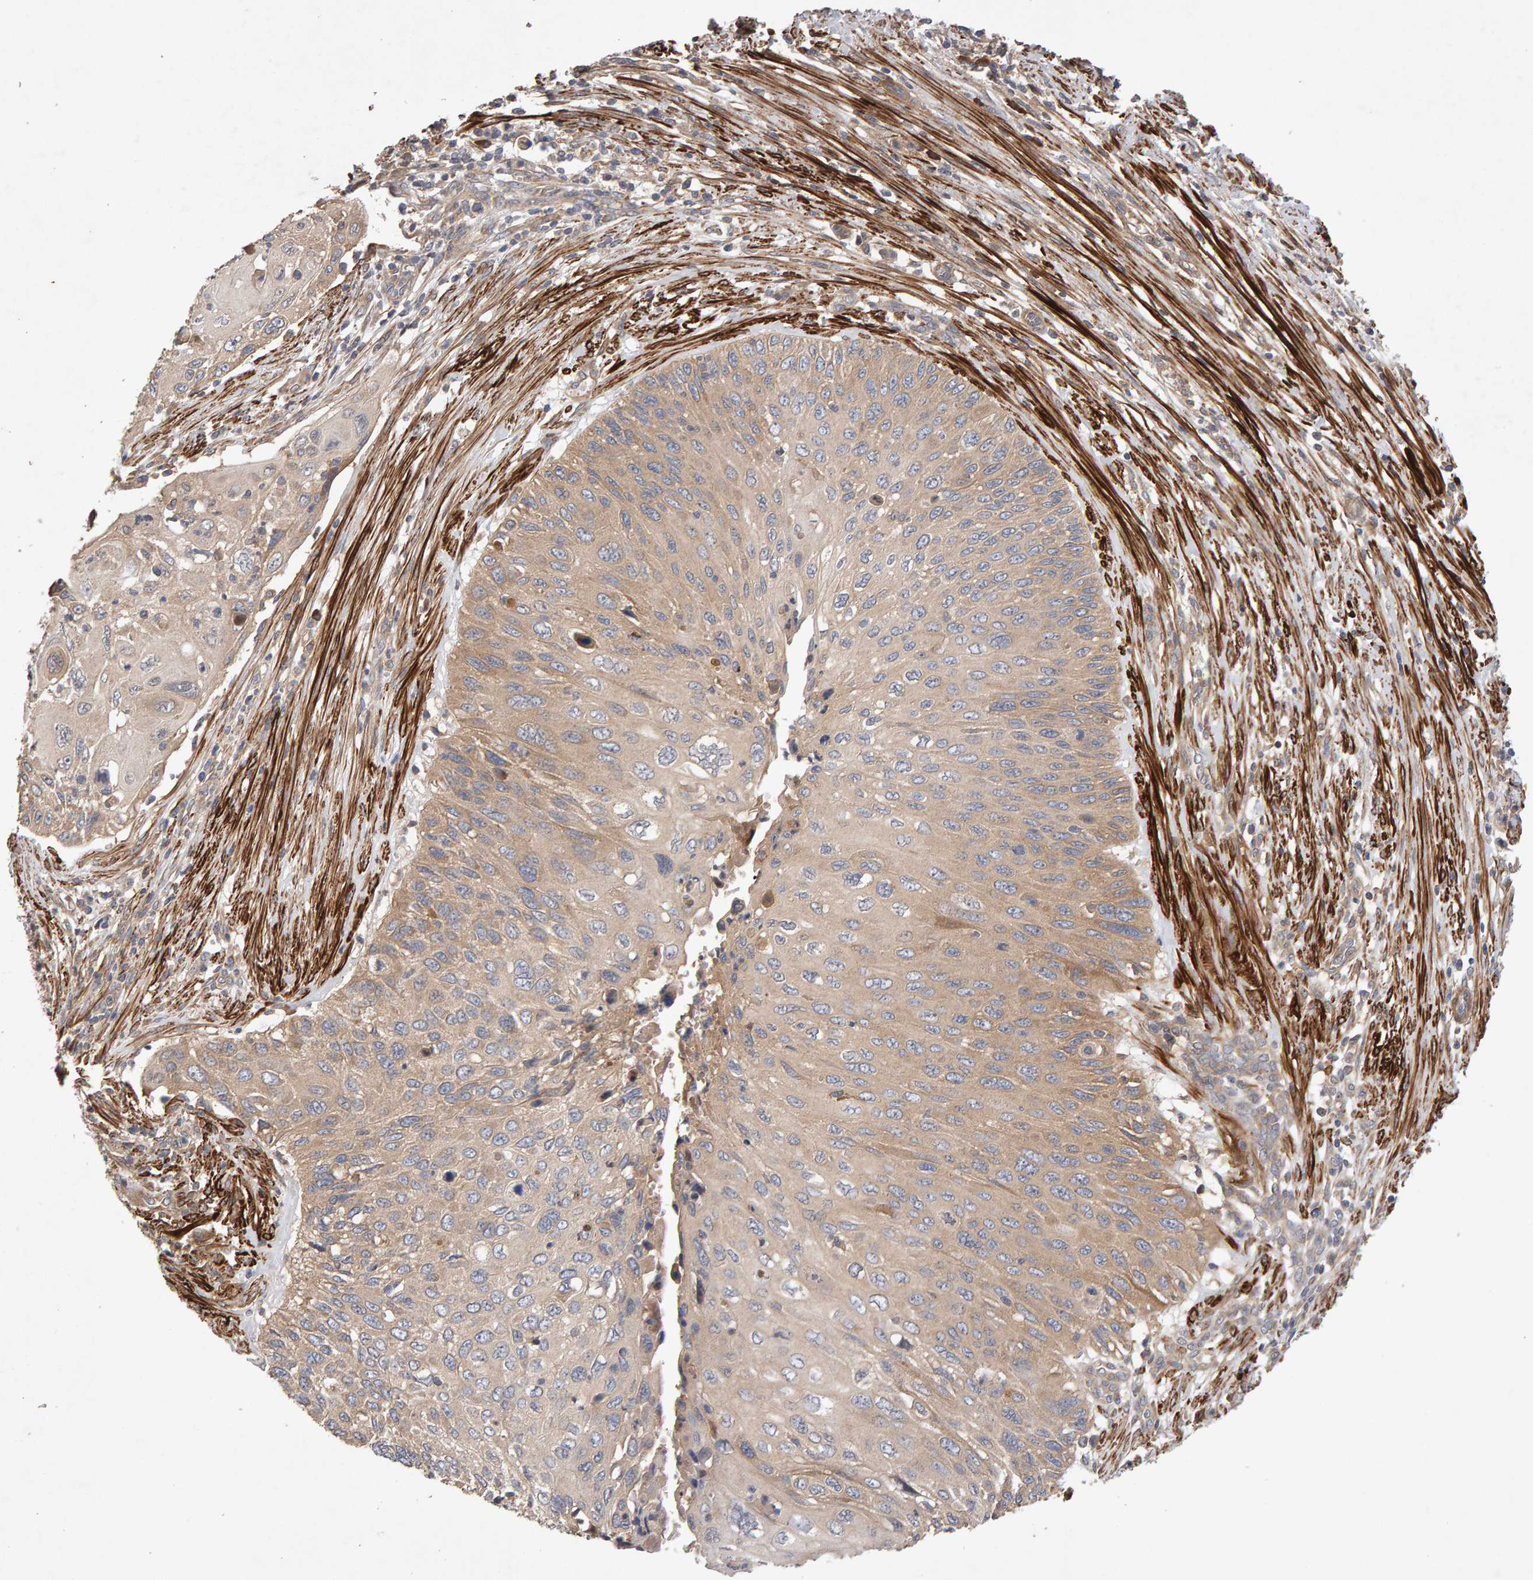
{"staining": {"intensity": "weak", "quantity": ">75%", "location": "cytoplasmic/membranous"}, "tissue": "cervical cancer", "cell_type": "Tumor cells", "image_type": "cancer", "snomed": [{"axis": "morphology", "description": "Squamous cell carcinoma, NOS"}, {"axis": "topography", "description": "Cervix"}], "caption": "High-power microscopy captured an immunohistochemistry micrograph of cervical cancer (squamous cell carcinoma), revealing weak cytoplasmic/membranous expression in about >75% of tumor cells.", "gene": "RNF19A", "patient": {"sex": "female", "age": 70}}